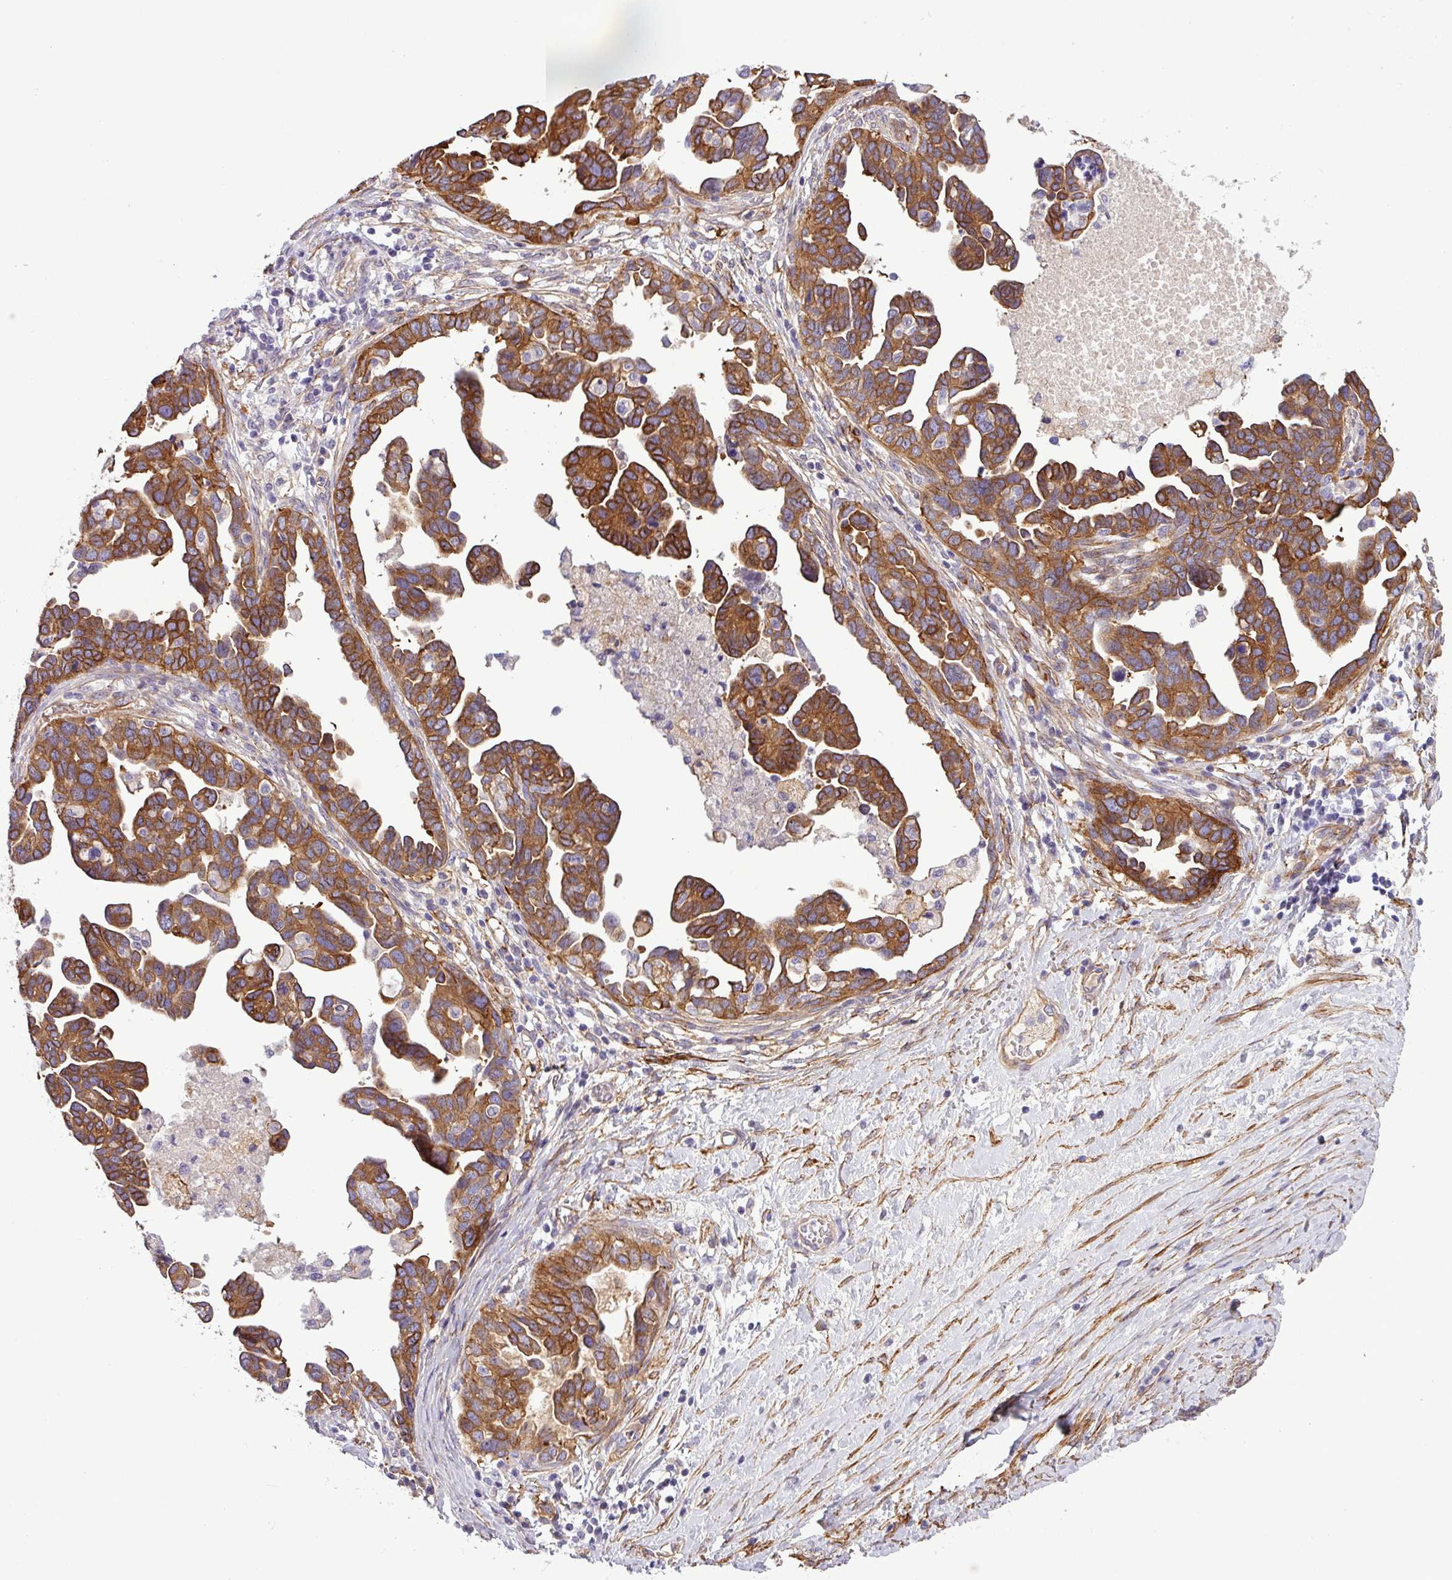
{"staining": {"intensity": "strong", "quantity": ">75%", "location": "cytoplasmic/membranous"}, "tissue": "ovarian cancer", "cell_type": "Tumor cells", "image_type": "cancer", "snomed": [{"axis": "morphology", "description": "Cystadenocarcinoma, serous, NOS"}, {"axis": "topography", "description": "Ovary"}], "caption": "An image of human ovarian cancer (serous cystadenocarcinoma) stained for a protein demonstrates strong cytoplasmic/membranous brown staining in tumor cells.", "gene": "PARD6A", "patient": {"sex": "female", "age": 54}}